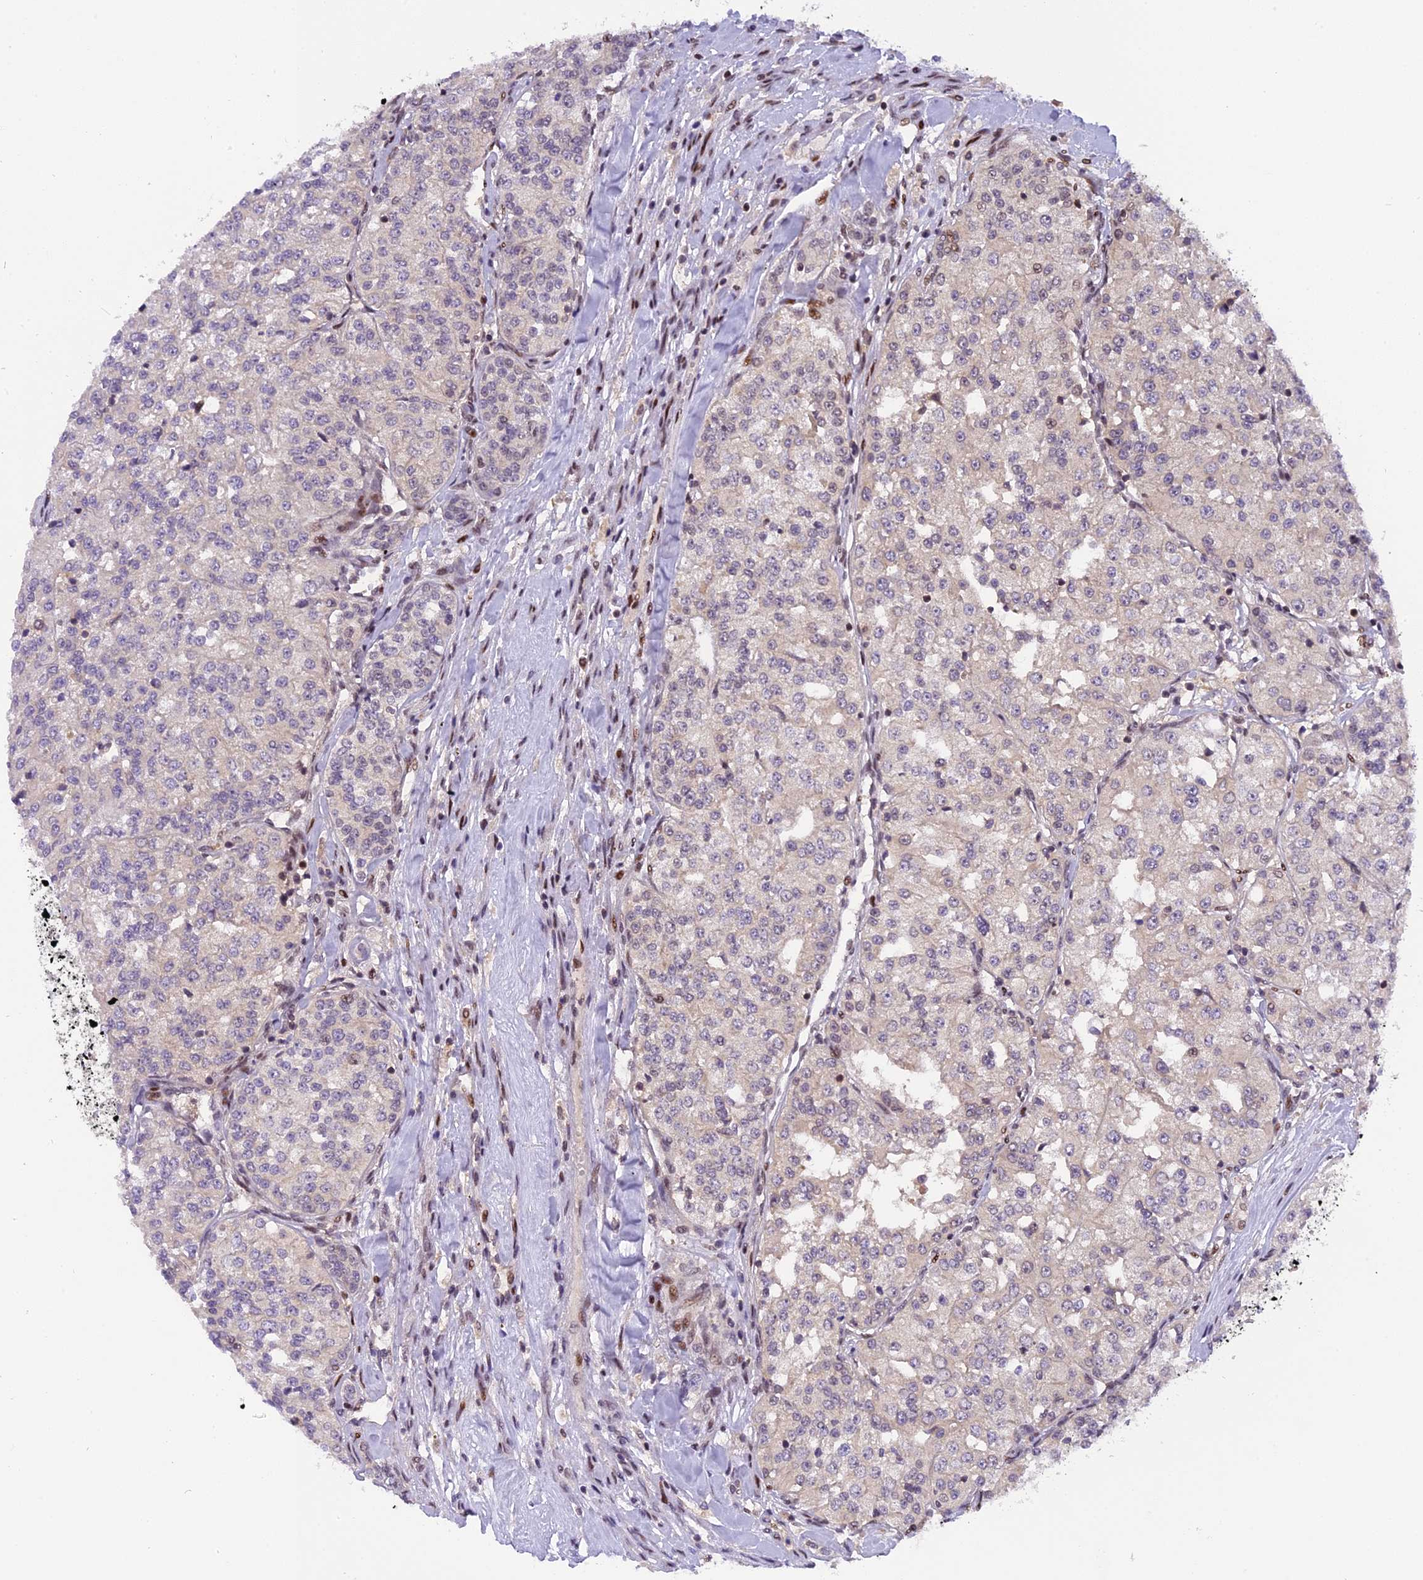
{"staining": {"intensity": "negative", "quantity": "none", "location": "none"}, "tissue": "renal cancer", "cell_type": "Tumor cells", "image_type": "cancer", "snomed": [{"axis": "morphology", "description": "Adenocarcinoma, NOS"}, {"axis": "topography", "description": "Kidney"}], "caption": "The histopathology image shows no significant expression in tumor cells of renal cancer (adenocarcinoma).", "gene": "RABGGTA", "patient": {"sex": "female", "age": 63}}